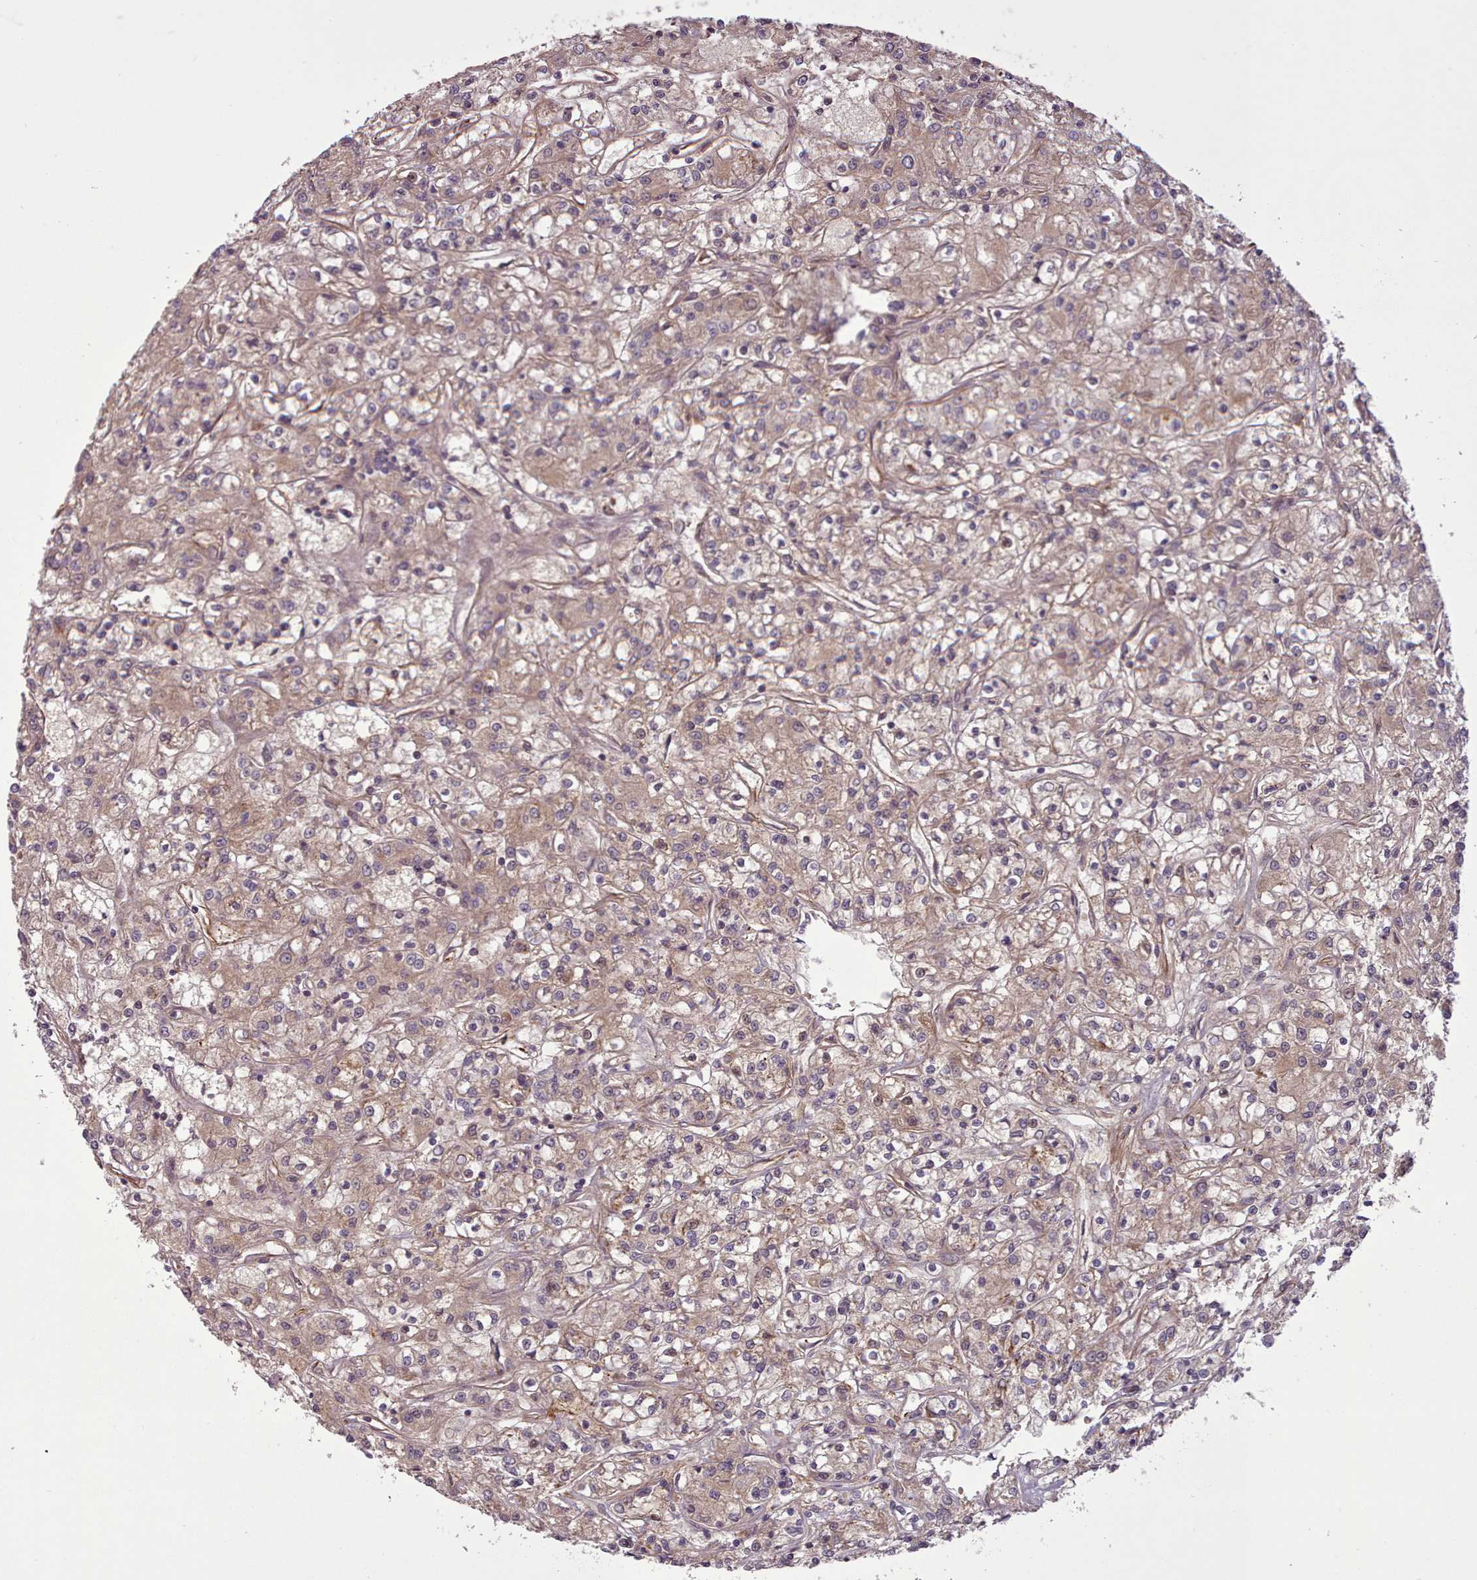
{"staining": {"intensity": "moderate", "quantity": "25%-75%", "location": "cytoplasmic/membranous"}, "tissue": "renal cancer", "cell_type": "Tumor cells", "image_type": "cancer", "snomed": [{"axis": "morphology", "description": "Adenocarcinoma, NOS"}, {"axis": "topography", "description": "Kidney"}], "caption": "About 25%-75% of tumor cells in human renal adenocarcinoma show moderate cytoplasmic/membranous protein positivity as visualized by brown immunohistochemical staining.", "gene": "GBGT1", "patient": {"sex": "female", "age": 59}}